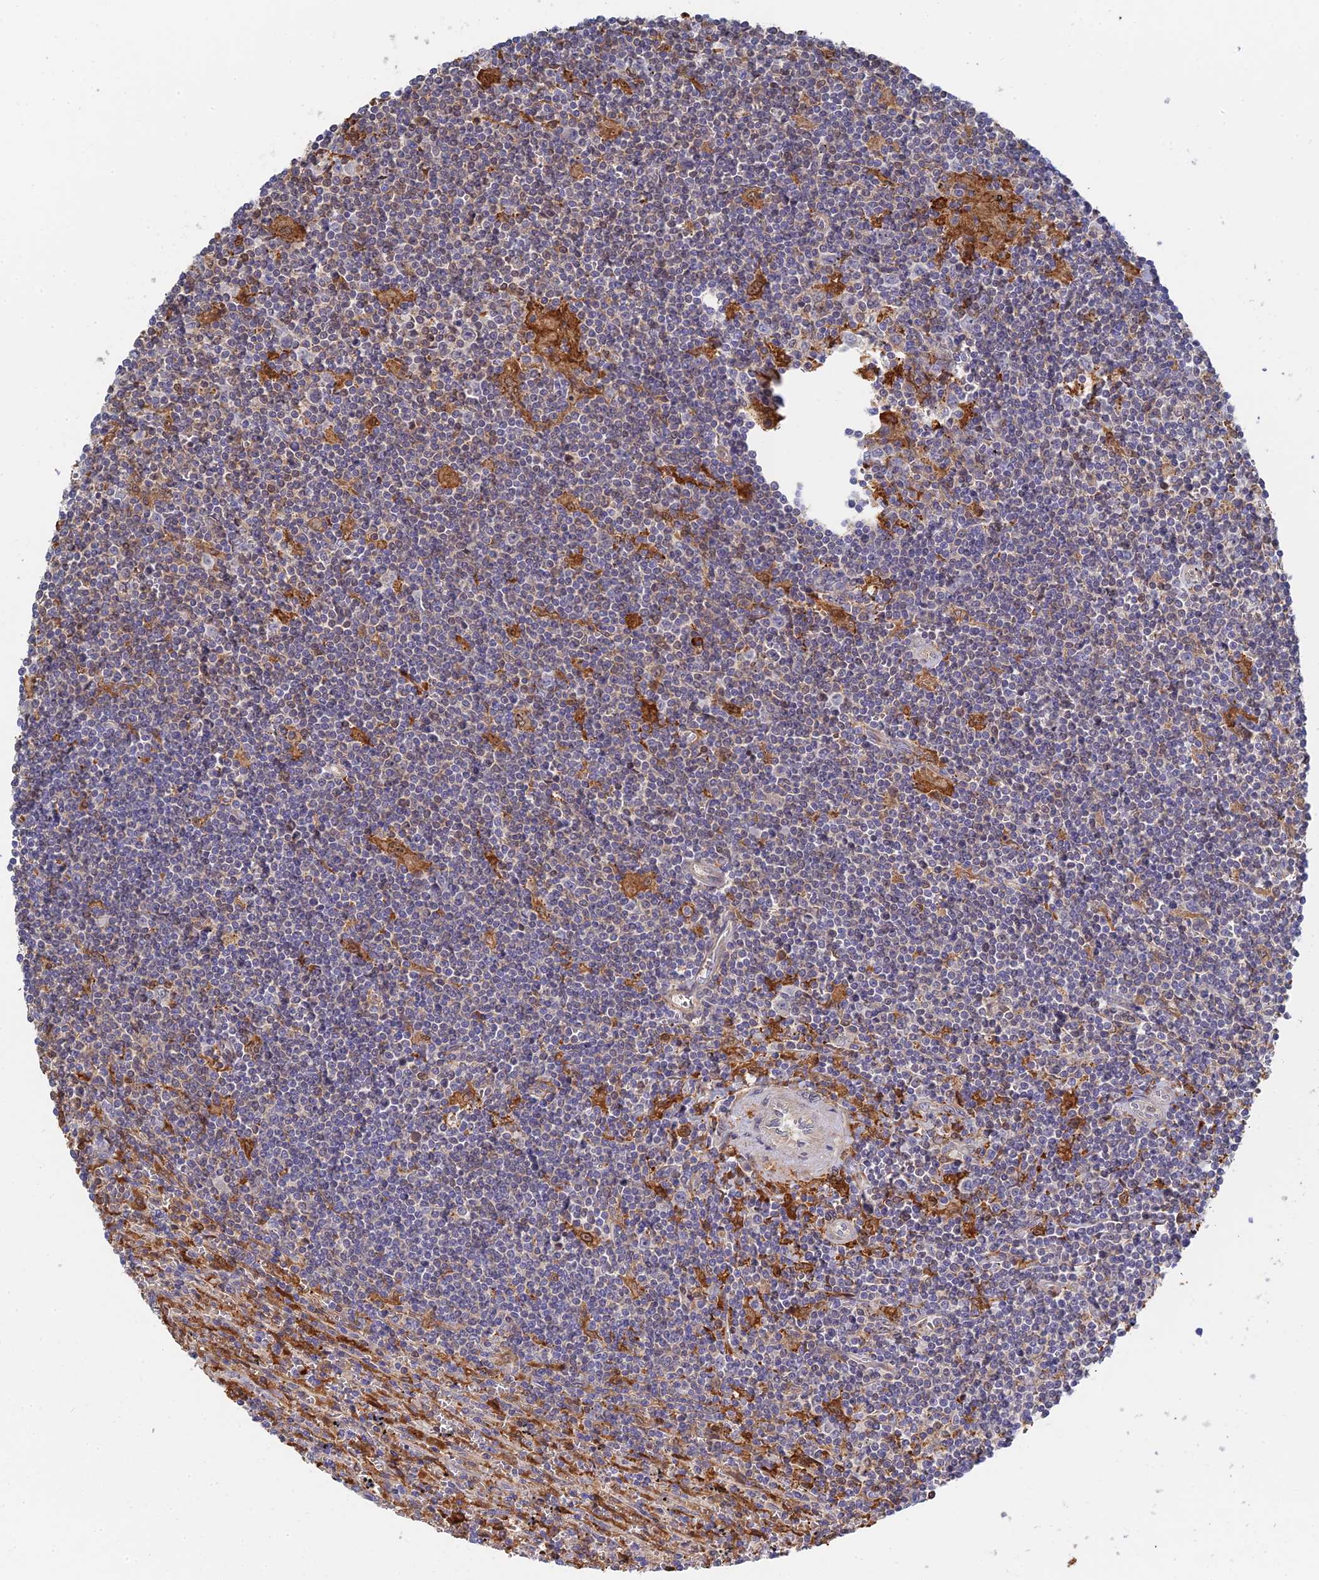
{"staining": {"intensity": "negative", "quantity": "none", "location": "none"}, "tissue": "lymphoma", "cell_type": "Tumor cells", "image_type": "cancer", "snomed": [{"axis": "morphology", "description": "Malignant lymphoma, non-Hodgkin's type, Low grade"}, {"axis": "topography", "description": "Spleen"}], "caption": "Protein analysis of low-grade malignant lymphoma, non-Hodgkin's type reveals no significant expression in tumor cells.", "gene": "SPATA5L1", "patient": {"sex": "male", "age": 76}}